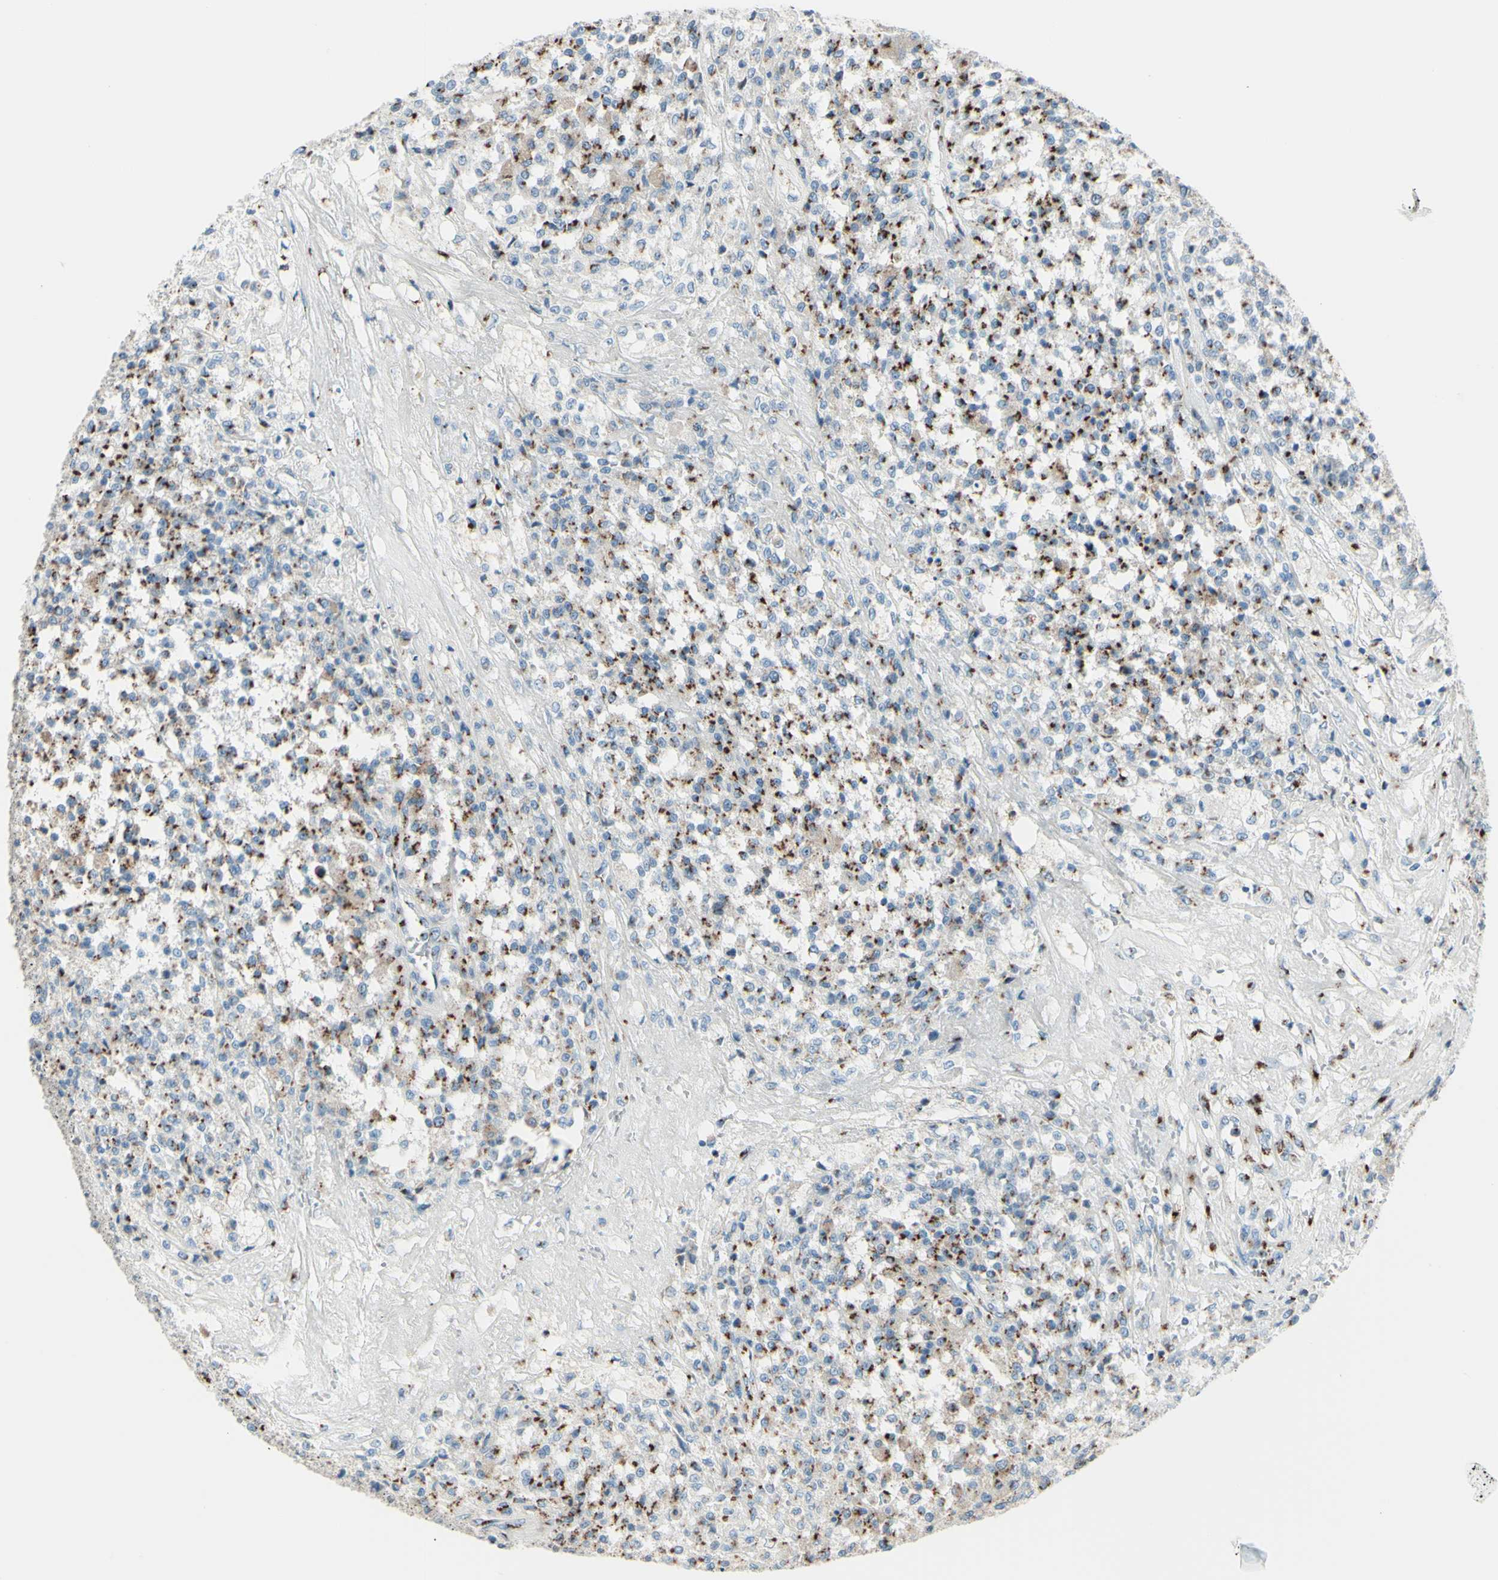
{"staining": {"intensity": "strong", "quantity": "25%-75%", "location": "cytoplasmic/membranous"}, "tissue": "testis cancer", "cell_type": "Tumor cells", "image_type": "cancer", "snomed": [{"axis": "morphology", "description": "Seminoma, NOS"}, {"axis": "topography", "description": "Testis"}], "caption": "Human testis cancer stained with a protein marker displays strong staining in tumor cells.", "gene": "B4GALT1", "patient": {"sex": "male", "age": 59}}